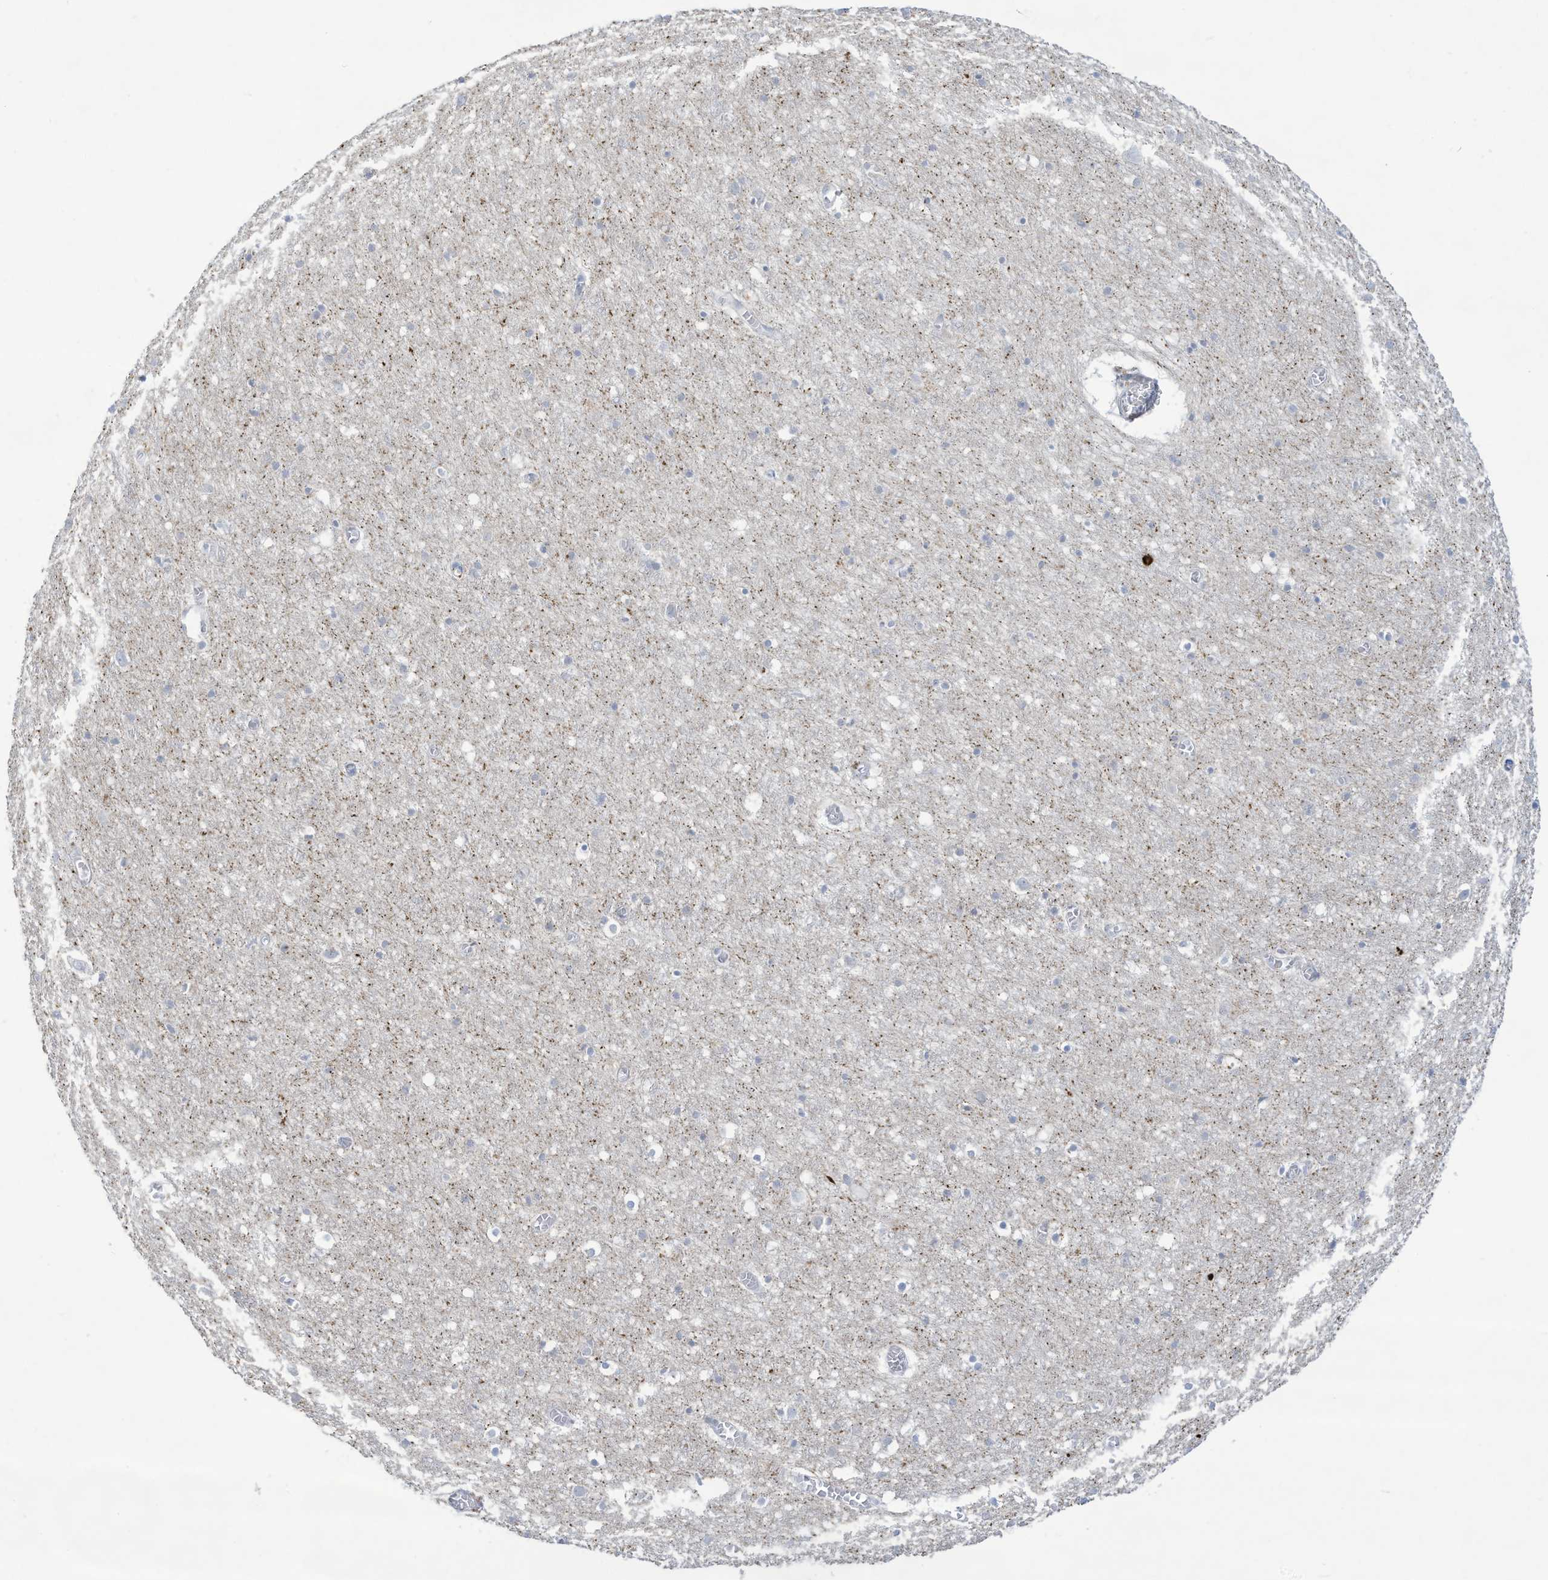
{"staining": {"intensity": "negative", "quantity": "none", "location": "none"}, "tissue": "cerebral cortex", "cell_type": "Endothelial cells", "image_type": "normal", "snomed": [{"axis": "morphology", "description": "Normal tissue, NOS"}, {"axis": "topography", "description": "Cerebral cortex"}], "caption": "Endothelial cells show no significant protein expression in benign cerebral cortex. The staining was performed using DAB (3,3'-diaminobenzidine) to visualize the protein expression in brown, while the nuclei were stained in blue with hematoxylin (Magnification: 20x).", "gene": "THNSL2", "patient": {"sex": "female", "age": 64}}